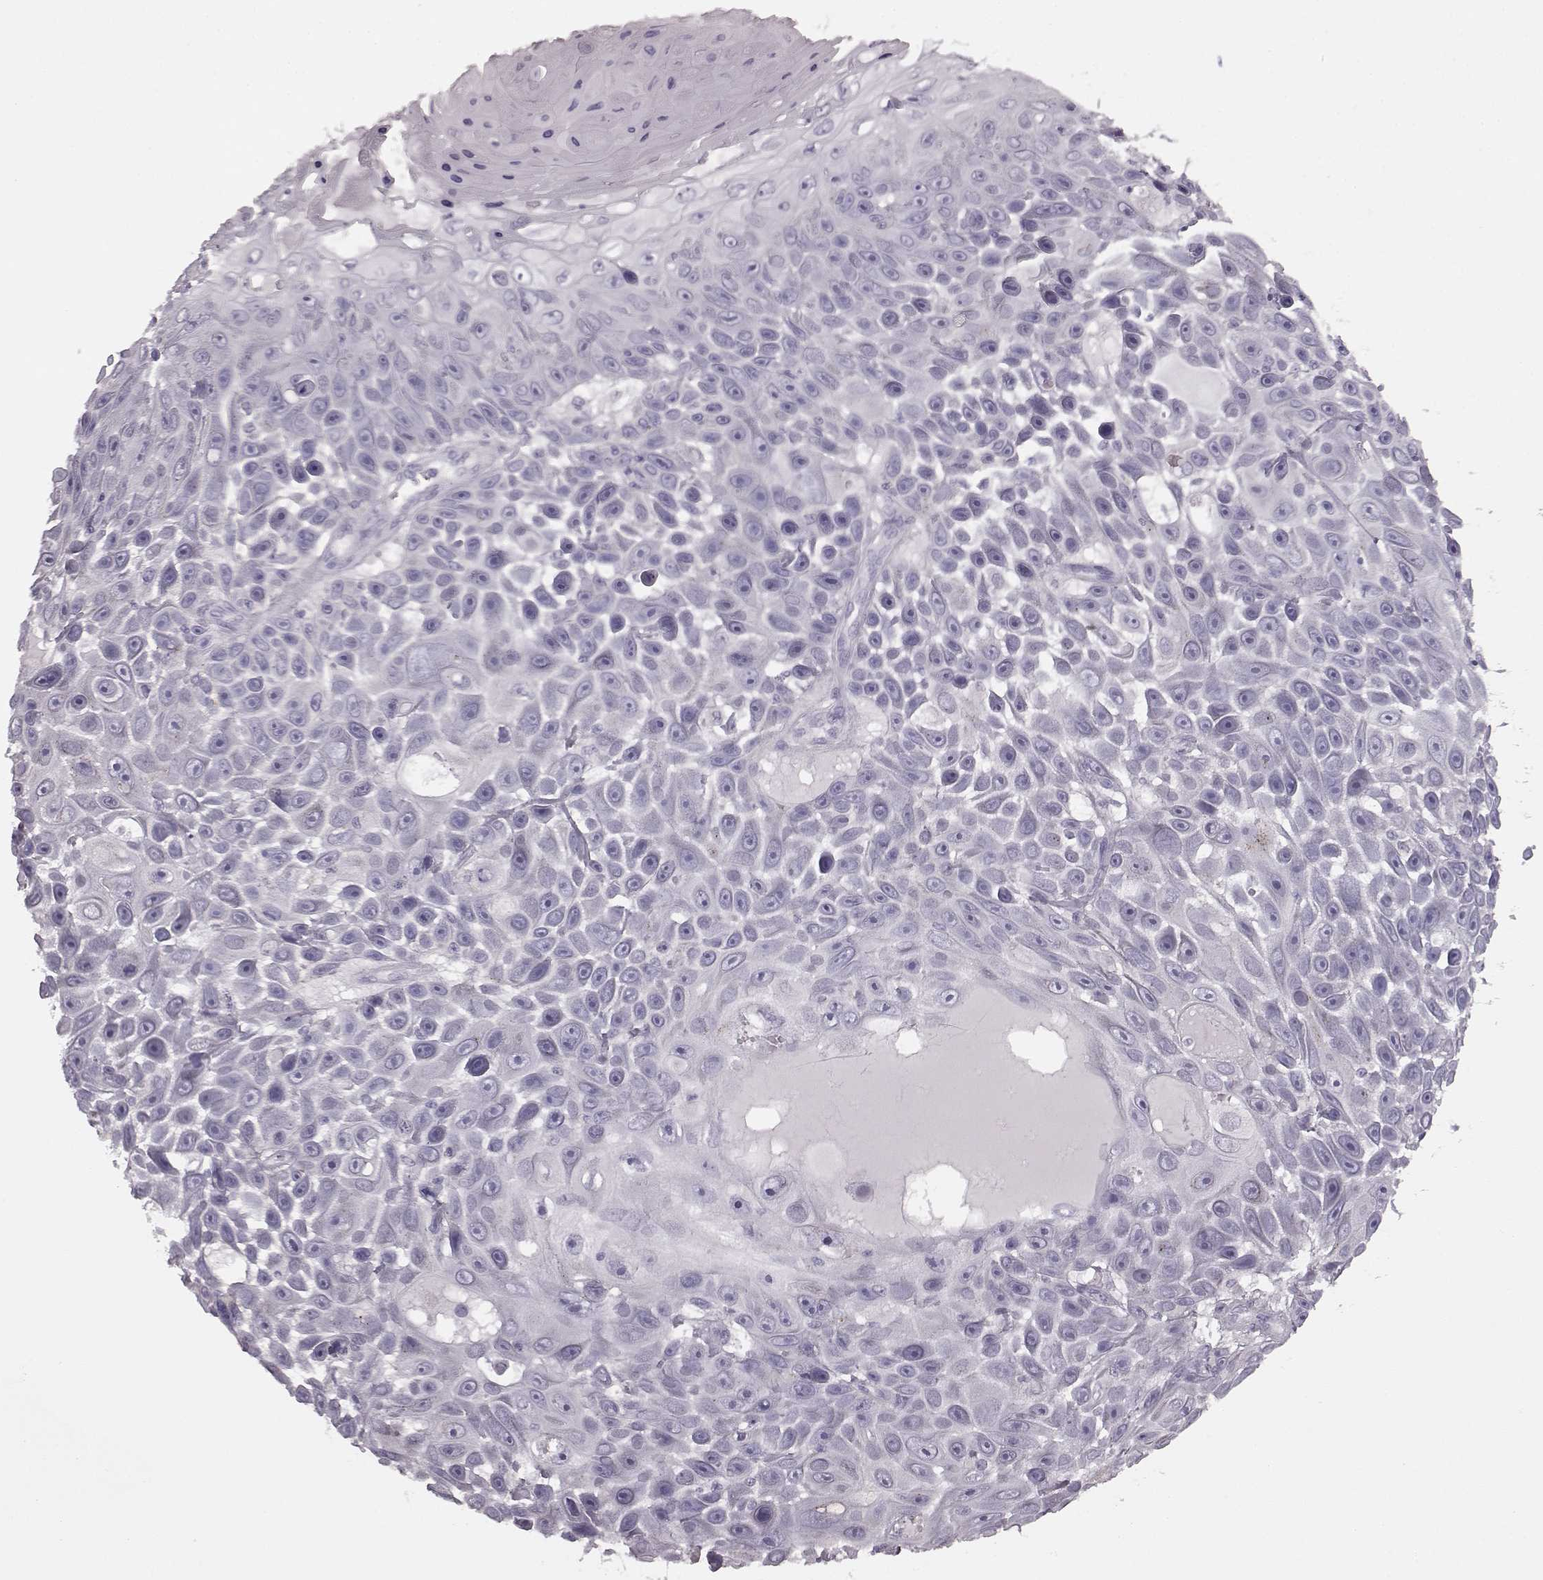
{"staining": {"intensity": "negative", "quantity": "none", "location": "none"}, "tissue": "skin cancer", "cell_type": "Tumor cells", "image_type": "cancer", "snomed": [{"axis": "morphology", "description": "Squamous cell carcinoma, NOS"}, {"axis": "topography", "description": "Skin"}], "caption": "Tumor cells are negative for protein expression in human skin squamous cell carcinoma. (IHC, brightfield microscopy, high magnification).", "gene": "CRYBA2", "patient": {"sex": "male", "age": 82}}